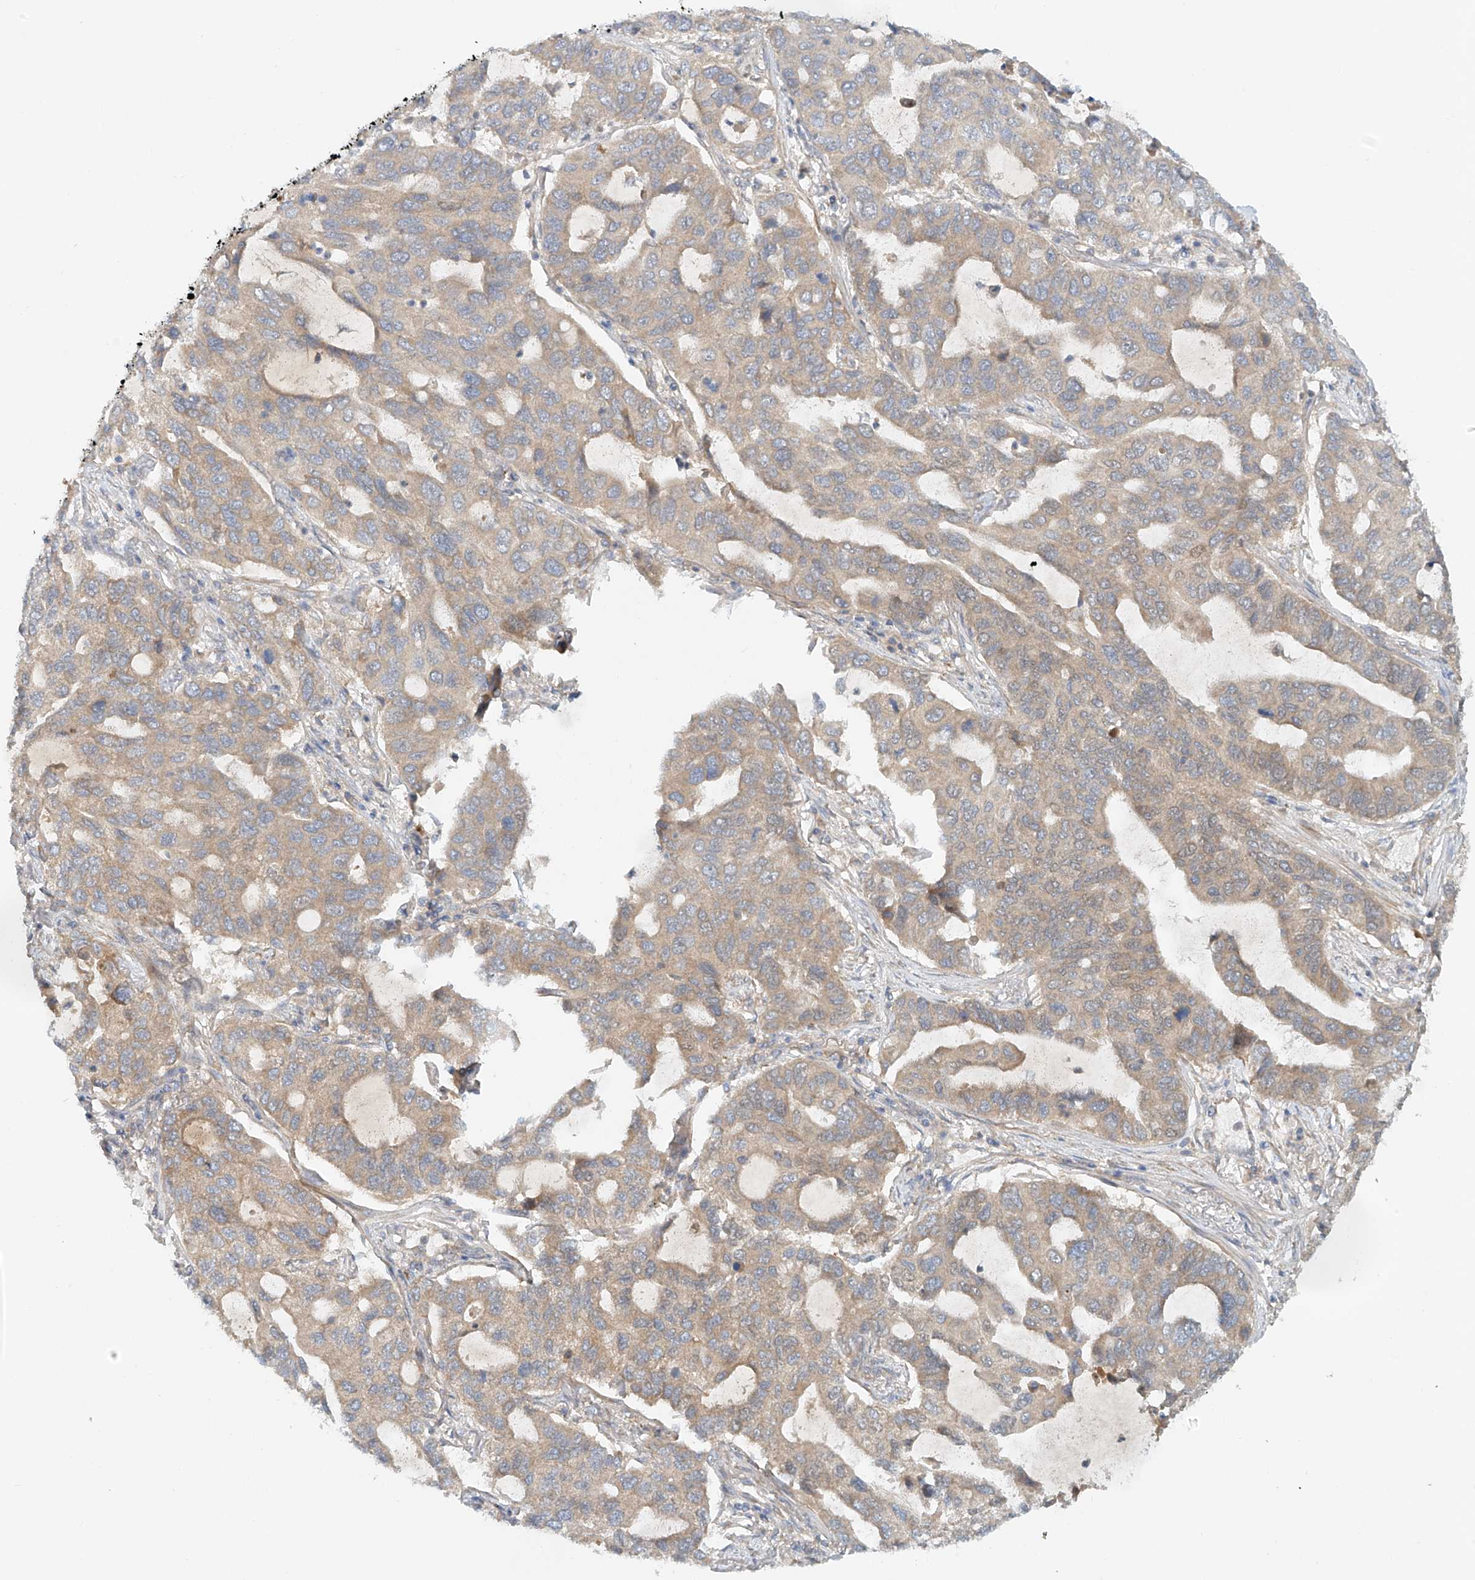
{"staining": {"intensity": "weak", "quantity": ">75%", "location": "cytoplasmic/membranous"}, "tissue": "lung cancer", "cell_type": "Tumor cells", "image_type": "cancer", "snomed": [{"axis": "morphology", "description": "Adenocarcinoma, NOS"}, {"axis": "topography", "description": "Lung"}], "caption": "This is an image of immunohistochemistry staining of lung adenocarcinoma, which shows weak staining in the cytoplasmic/membranous of tumor cells.", "gene": "LYRM9", "patient": {"sex": "male", "age": 64}}